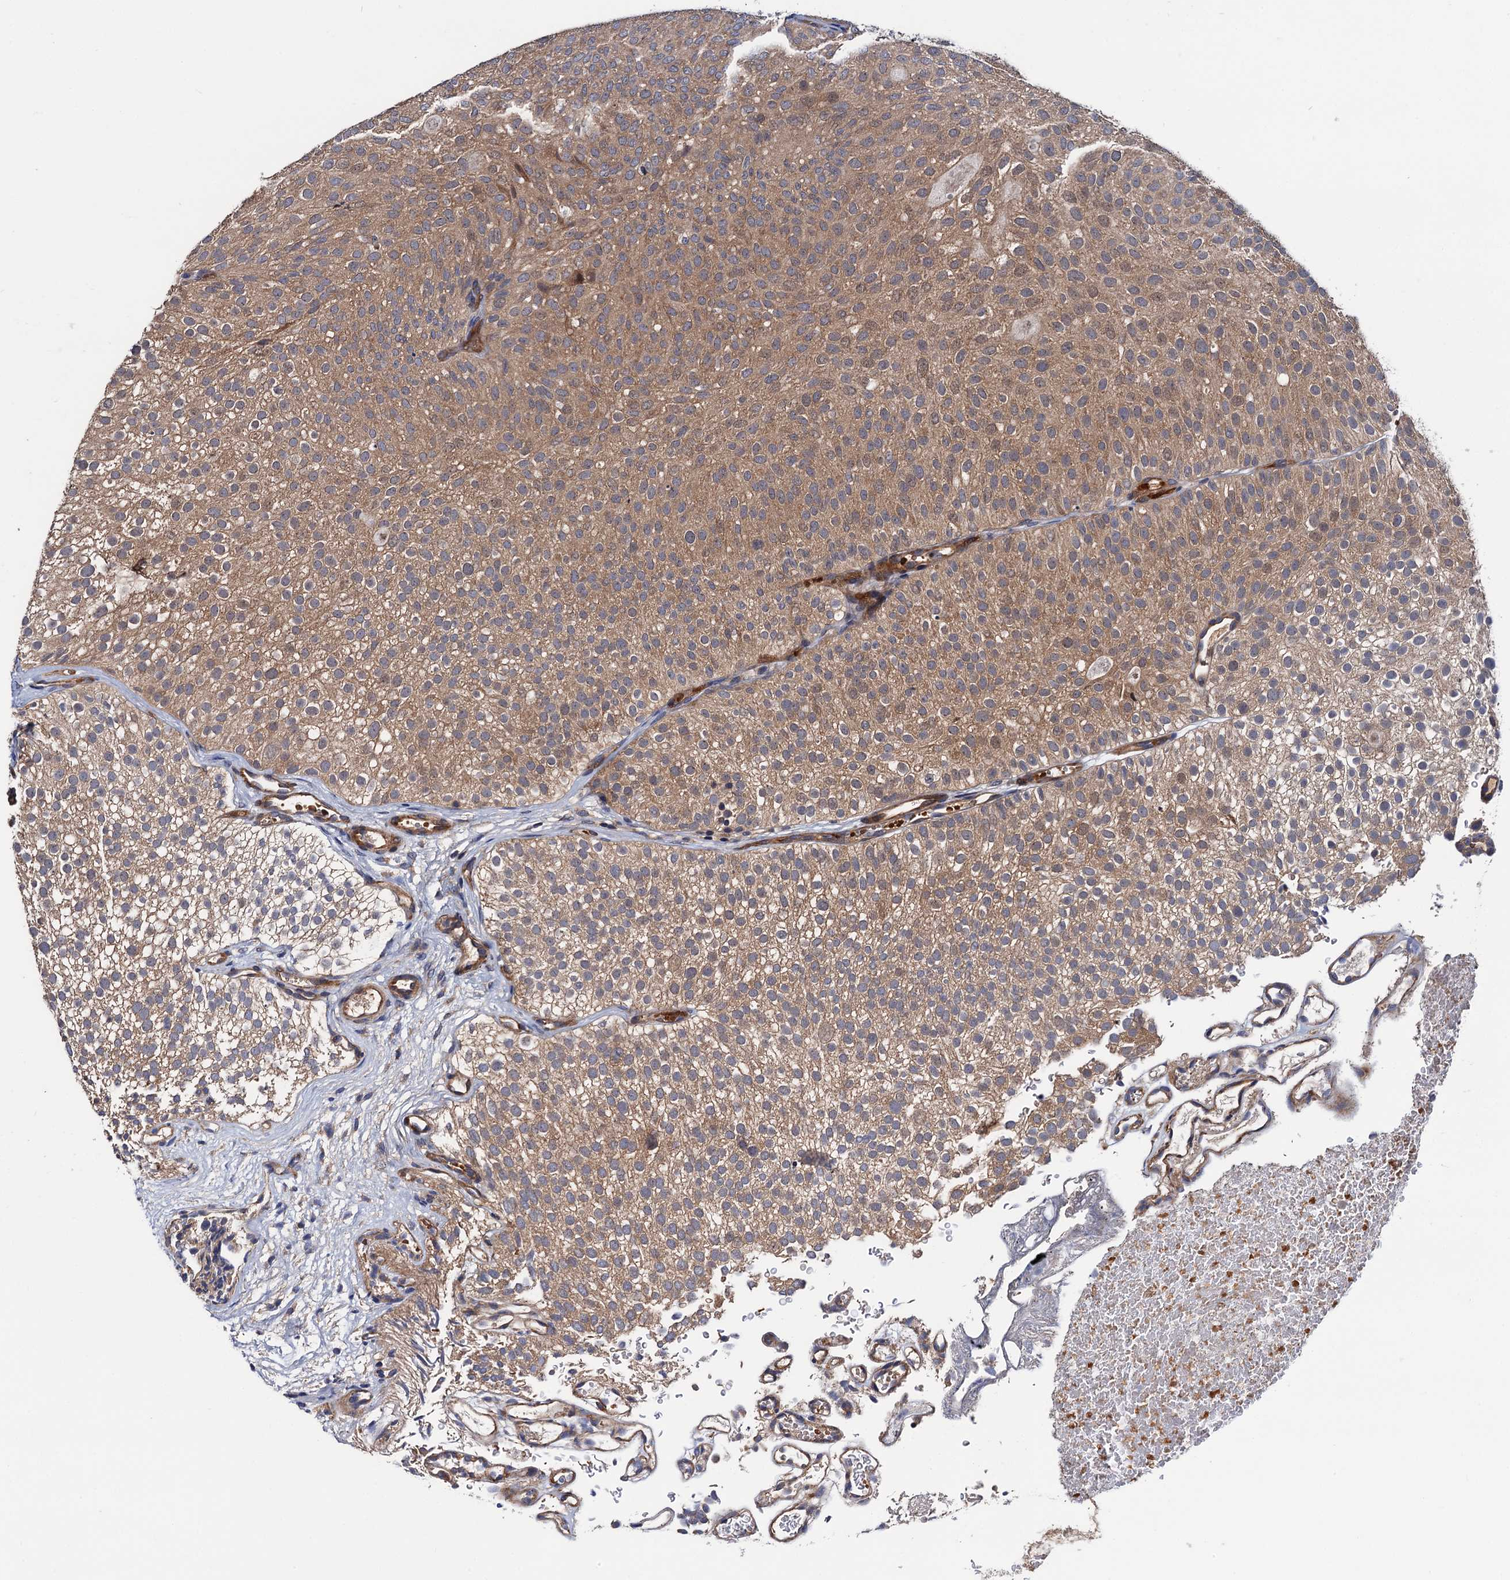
{"staining": {"intensity": "moderate", "quantity": ">75%", "location": "cytoplasmic/membranous"}, "tissue": "urothelial cancer", "cell_type": "Tumor cells", "image_type": "cancer", "snomed": [{"axis": "morphology", "description": "Urothelial carcinoma, Low grade"}, {"axis": "topography", "description": "Urinary bladder"}], "caption": "Protein staining of urothelial cancer tissue shows moderate cytoplasmic/membranous expression in about >75% of tumor cells.", "gene": "TRMT112", "patient": {"sex": "male", "age": 78}}